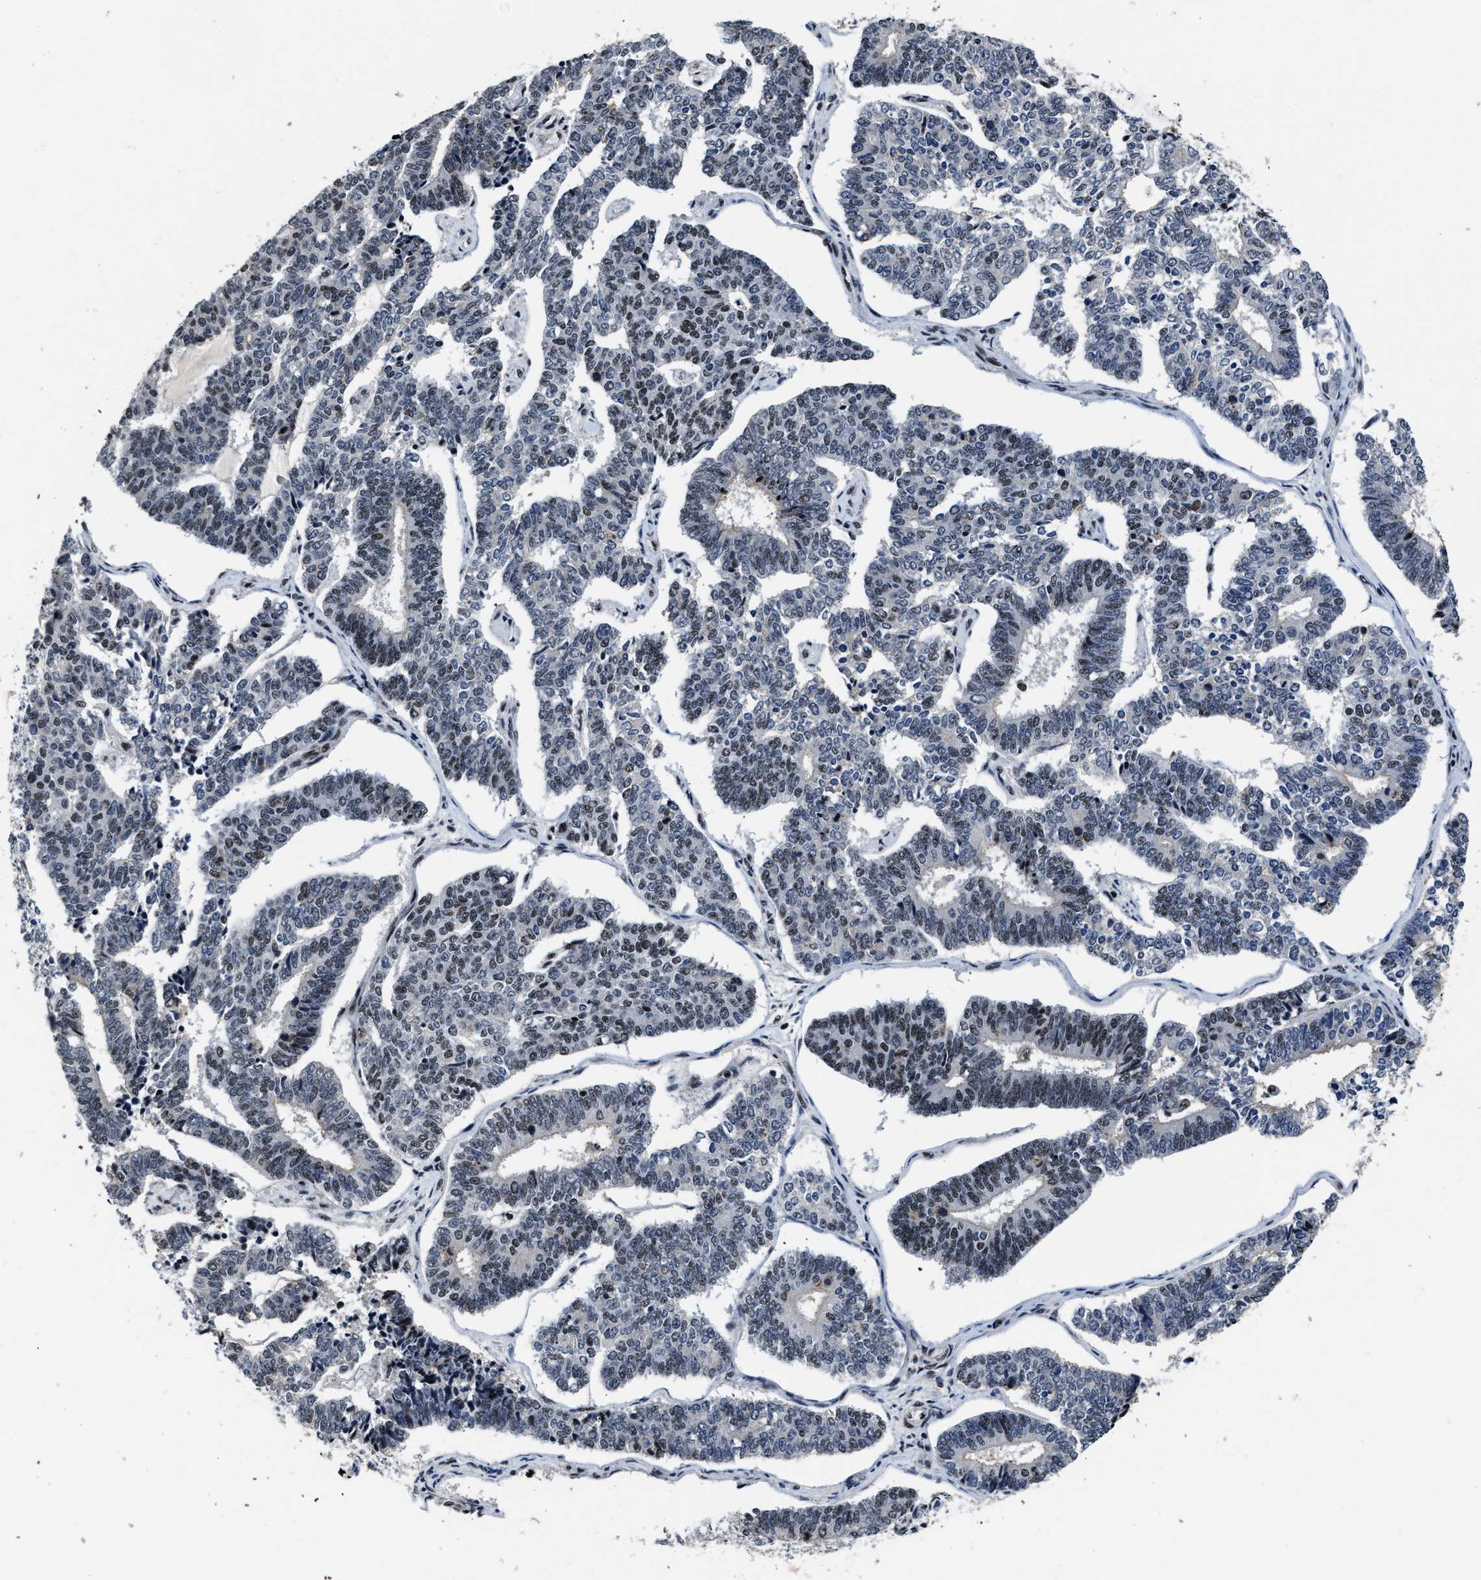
{"staining": {"intensity": "weak", "quantity": "25%-75%", "location": "nuclear"}, "tissue": "endometrial cancer", "cell_type": "Tumor cells", "image_type": "cancer", "snomed": [{"axis": "morphology", "description": "Adenocarcinoma, NOS"}, {"axis": "topography", "description": "Endometrium"}], "caption": "Endometrial cancer (adenocarcinoma) tissue demonstrates weak nuclear expression in about 25%-75% of tumor cells, visualized by immunohistochemistry.", "gene": "ZNF233", "patient": {"sex": "female", "age": 70}}